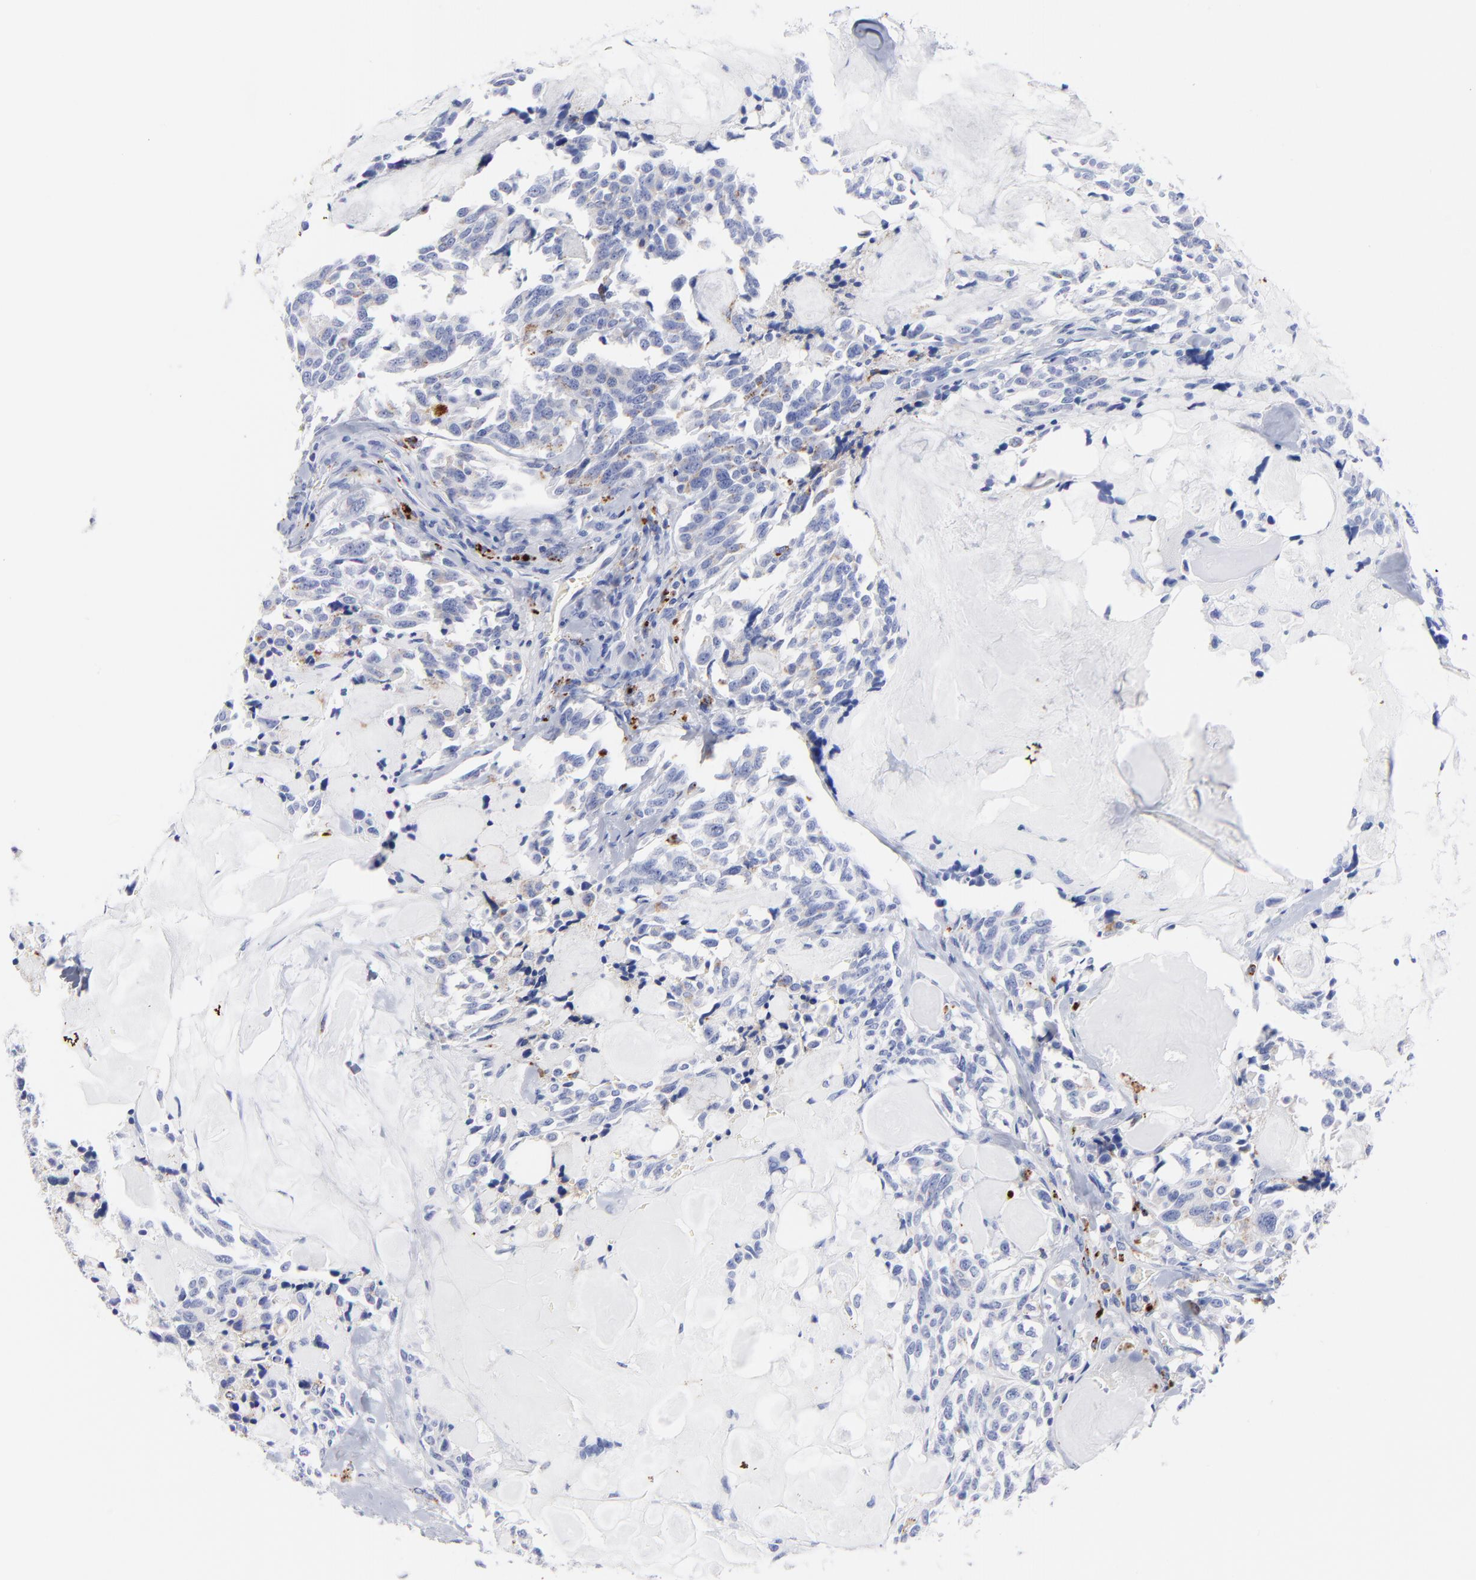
{"staining": {"intensity": "weak", "quantity": "<25%", "location": "cytoplasmic/membranous"}, "tissue": "thyroid cancer", "cell_type": "Tumor cells", "image_type": "cancer", "snomed": [{"axis": "morphology", "description": "Carcinoma, NOS"}, {"axis": "morphology", "description": "Carcinoid, malignant, NOS"}, {"axis": "topography", "description": "Thyroid gland"}], "caption": "The IHC micrograph has no significant positivity in tumor cells of carcinoma (thyroid) tissue. (Brightfield microscopy of DAB (3,3'-diaminobenzidine) immunohistochemistry at high magnification).", "gene": "CPVL", "patient": {"sex": "male", "age": 33}}